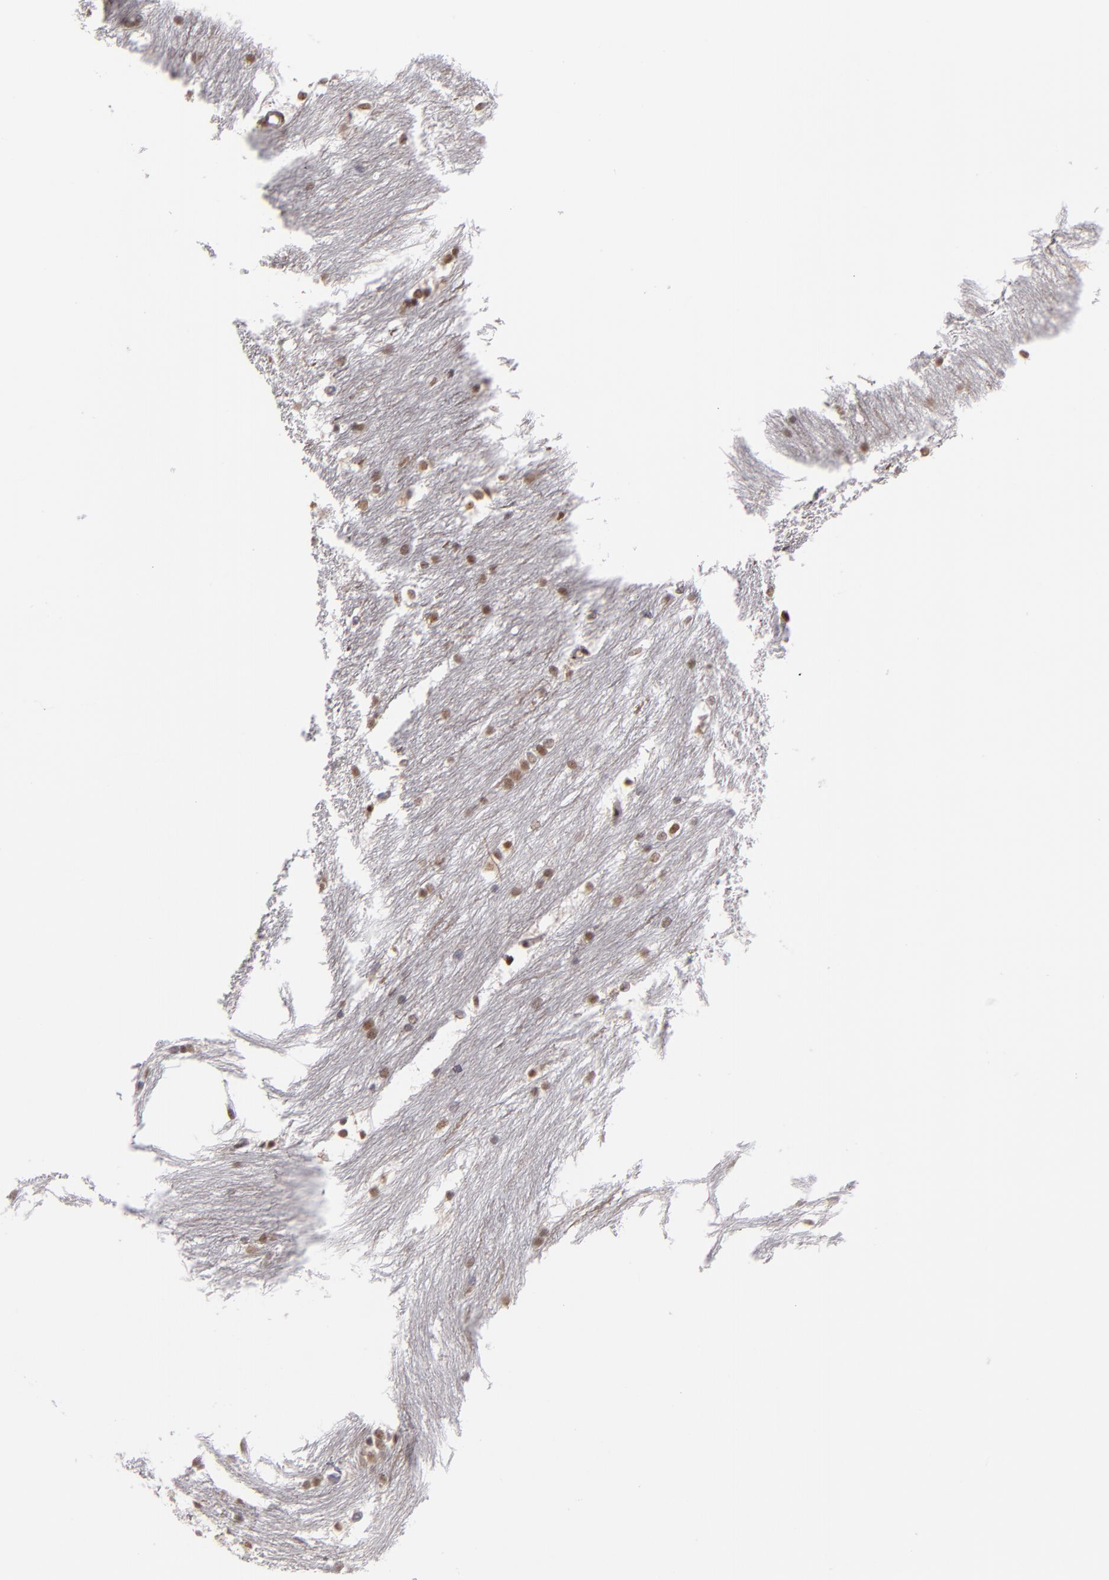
{"staining": {"intensity": "weak", "quantity": "<25%", "location": "nuclear"}, "tissue": "caudate", "cell_type": "Glial cells", "image_type": "normal", "snomed": [{"axis": "morphology", "description": "Normal tissue, NOS"}, {"axis": "topography", "description": "Lateral ventricle wall"}], "caption": "An immunohistochemistry (IHC) micrograph of benign caudate is shown. There is no staining in glial cells of caudate.", "gene": "ZNF234", "patient": {"sex": "female", "age": 19}}